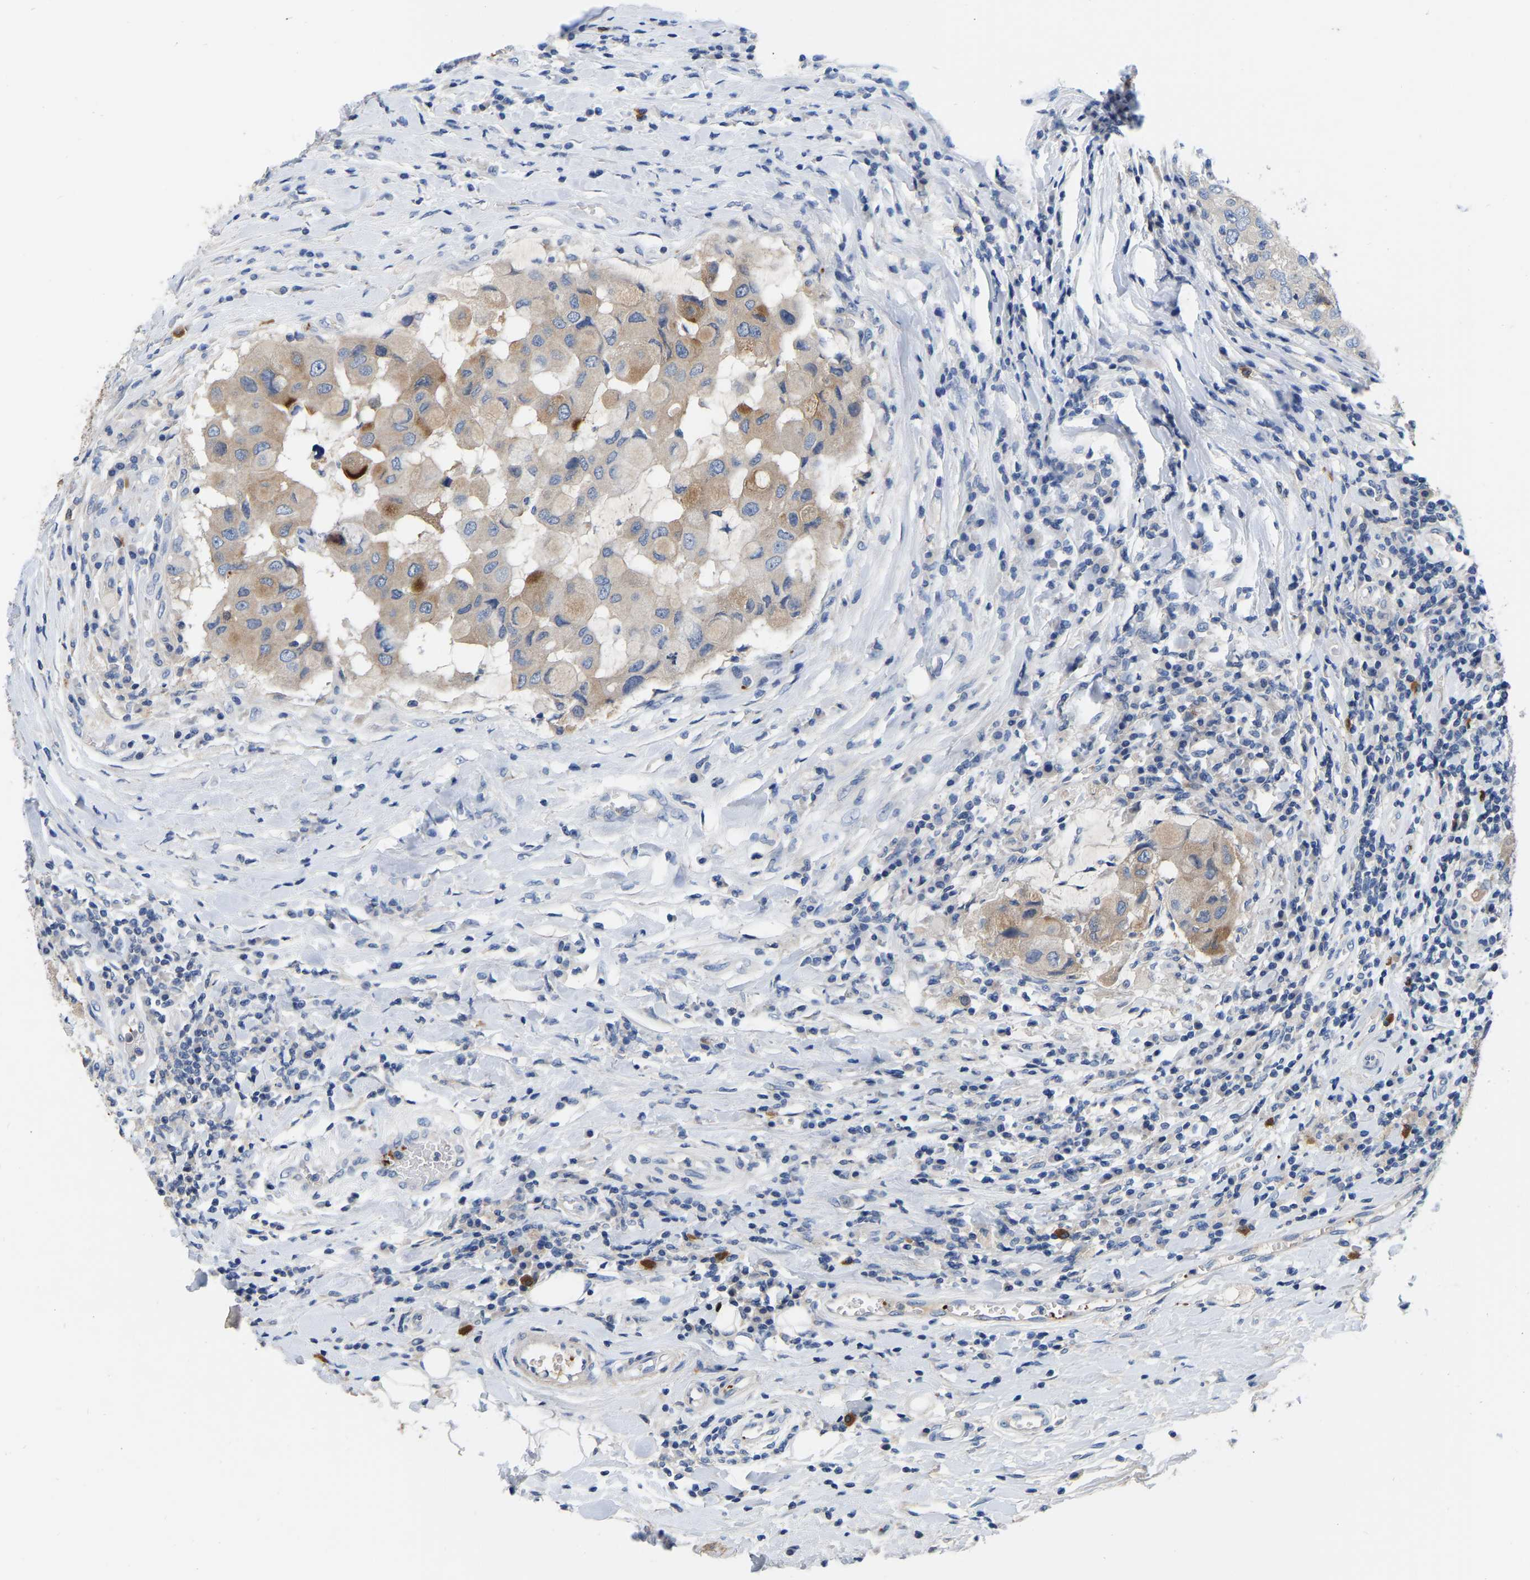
{"staining": {"intensity": "moderate", "quantity": ">75%", "location": "cytoplasmic/membranous"}, "tissue": "breast cancer", "cell_type": "Tumor cells", "image_type": "cancer", "snomed": [{"axis": "morphology", "description": "Duct carcinoma"}, {"axis": "topography", "description": "Breast"}], "caption": "Breast intraductal carcinoma stained for a protein (brown) displays moderate cytoplasmic/membranous positive staining in about >75% of tumor cells.", "gene": "RAB27B", "patient": {"sex": "female", "age": 27}}